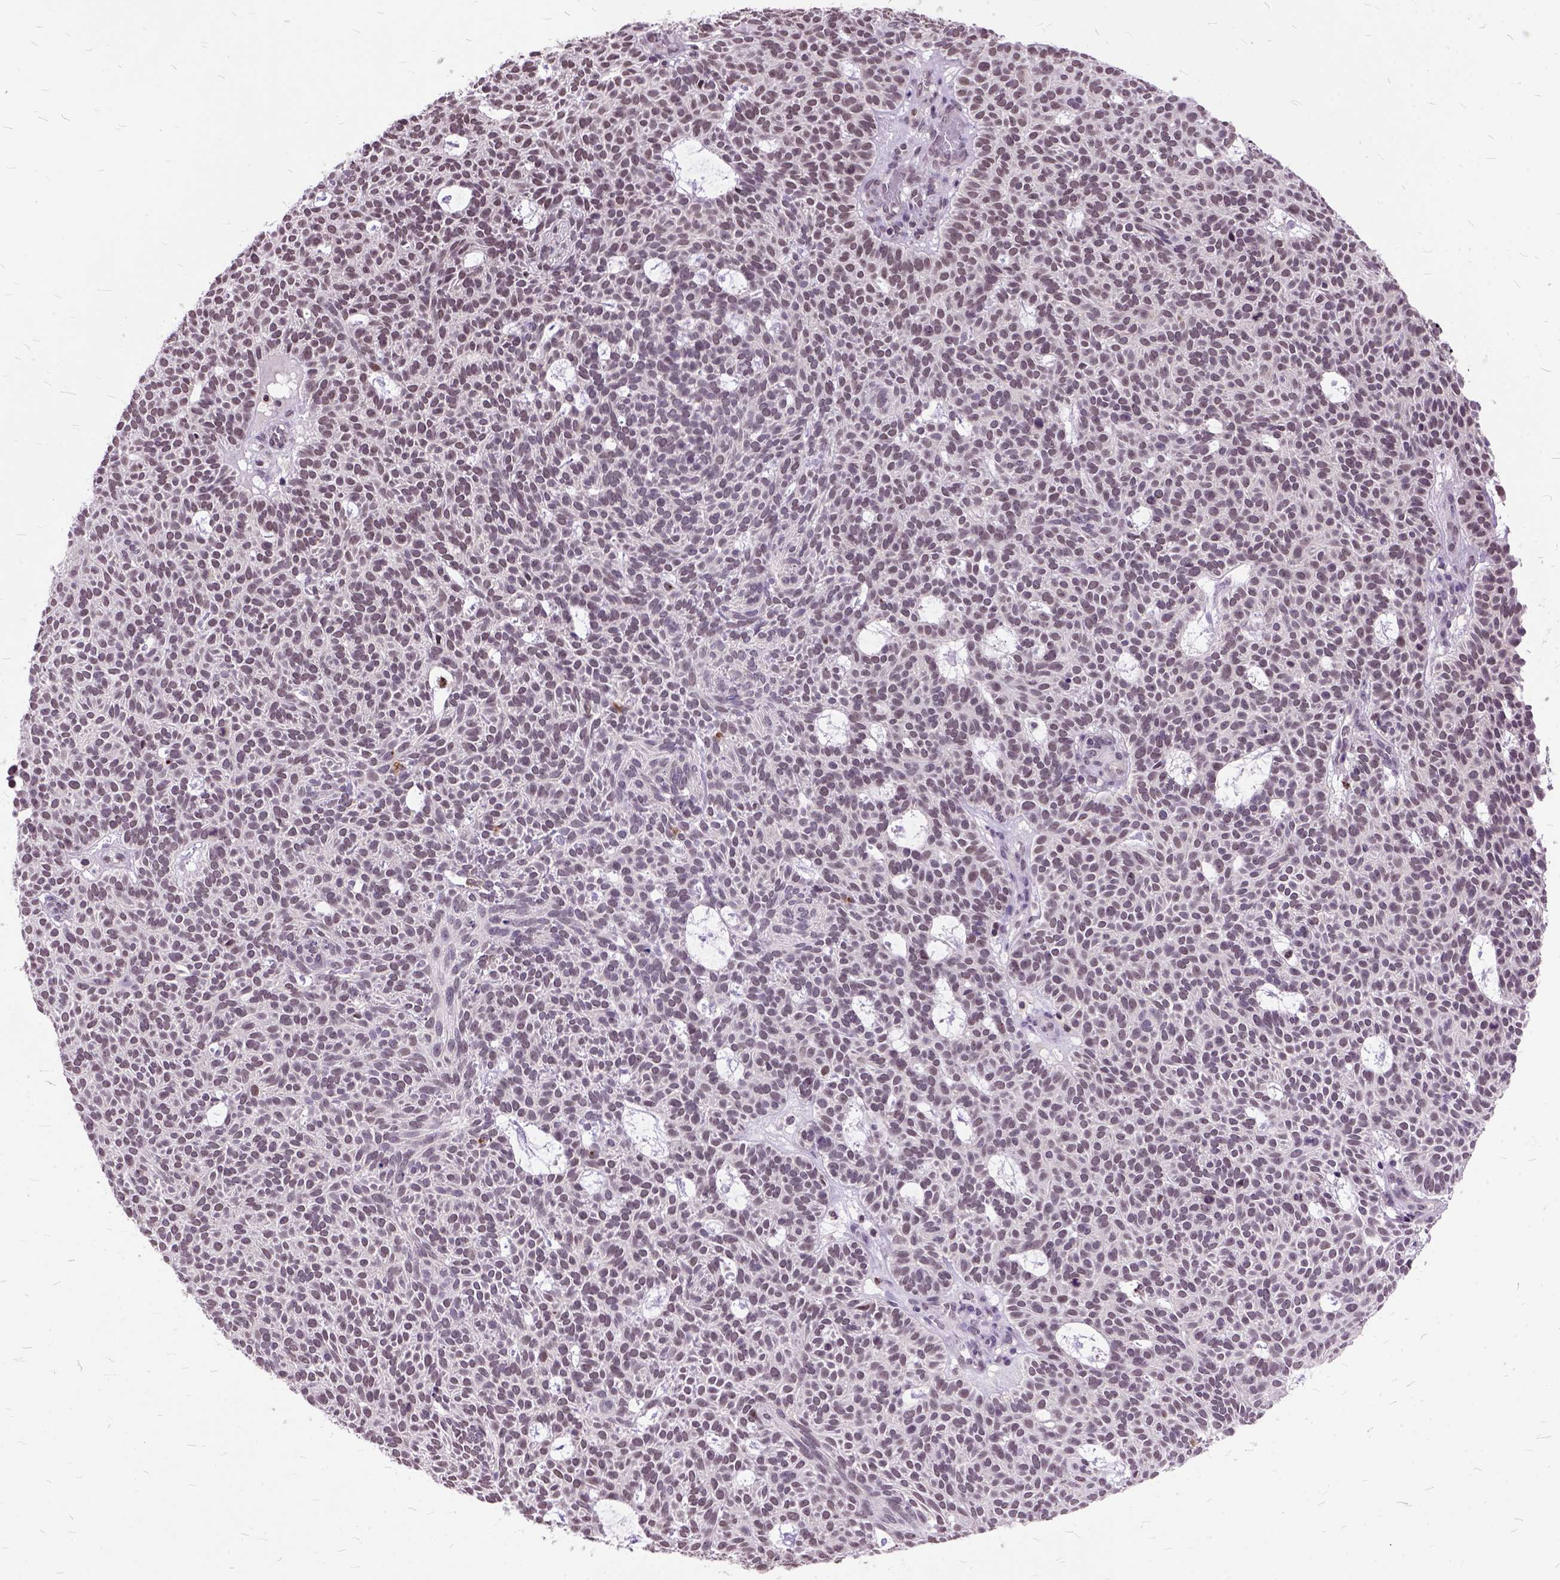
{"staining": {"intensity": "weak", "quantity": "25%-75%", "location": "nuclear"}, "tissue": "skin cancer", "cell_type": "Tumor cells", "image_type": "cancer", "snomed": [{"axis": "morphology", "description": "Squamous cell carcinoma, NOS"}, {"axis": "topography", "description": "Skin"}], "caption": "Immunohistochemical staining of human skin squamous cell carcinoma demonstrates low levels of weak nuclear protein positivity in about 25%-75% of tumor cells. The protein of interest is stained brown, and the nuclei are stained in blue (DAB (3,3'-diaminobenzidine) IHC with brightfield microscopy, high magnification).", "gene": "ORC5", "patient": {"sex": "female", "age": 90}}